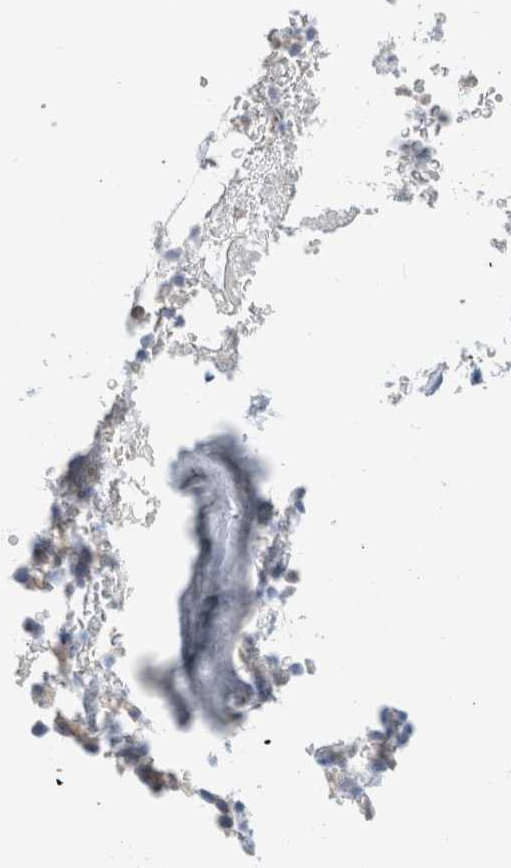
{"staining": {"intensity": "weak", "quantity": "<25%", "location": "cytoplasmic/membranous"}, "tissue": "bone marrow", "cell_type": "Hematopoietic cells", "image_type": "normal", "snomed": [{"axis": "morphology", "description": "Normal tissue, NOS"}, {"axis": "topography", "description": "Bone marrow"}], "caption": "Hematopoietic cells show no significant expression in normal bone marrow. (DAB IHC with hematoxylin counter stain).", "gene": "ARG1", "patient": {"sex": "female", "age": 81}}